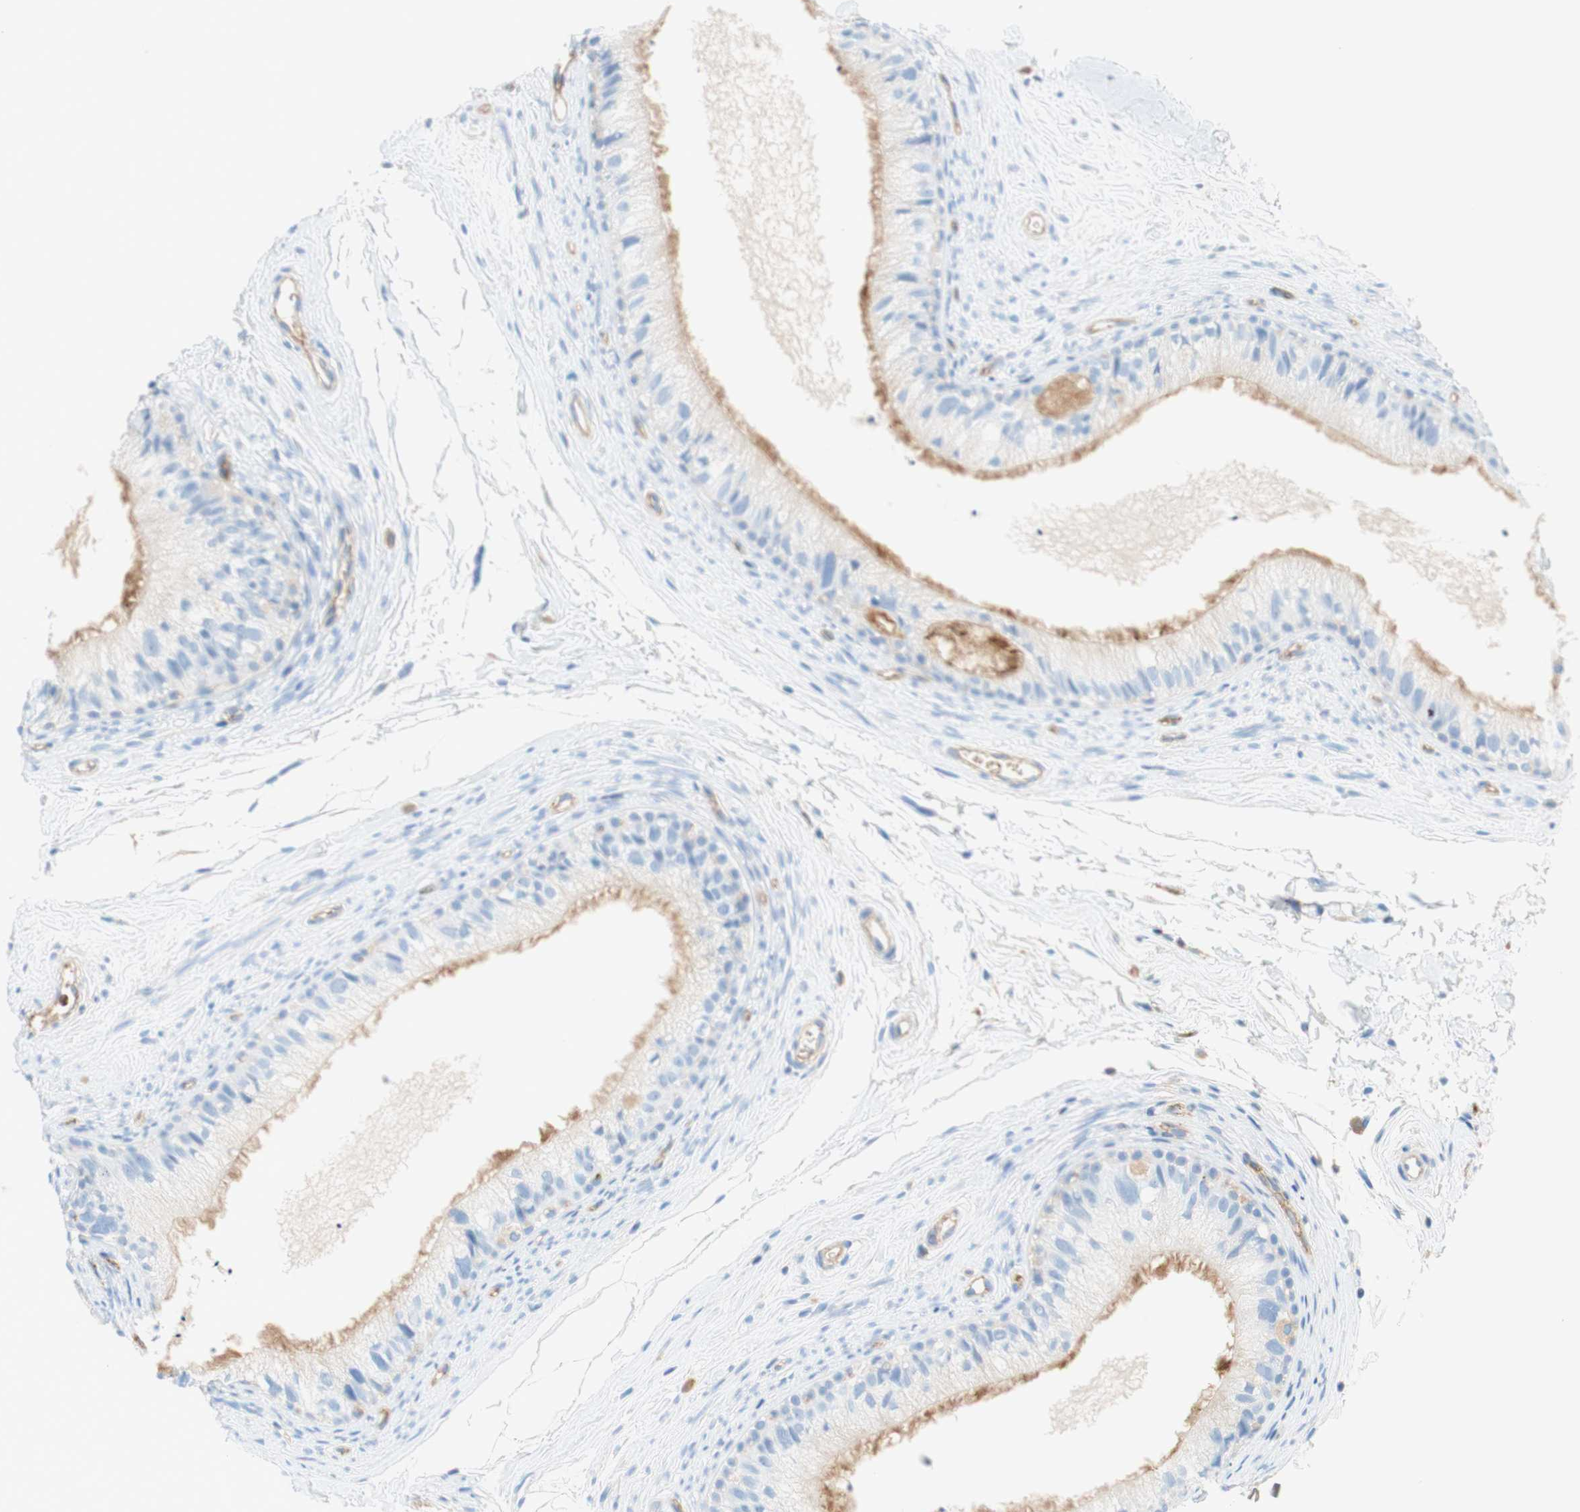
{"staining": {"intensity": "moderate", "quantity": "25%-75%", "location": "cytoplasmic/membranous"}, "tissue": "epididymis", "cell_type": "Glandular cells", "image_type": "normal", "snomed": [{"axis": "morphology", "description": "Normal tissue, NOS"}, {"axis": "topography", "description": "Epididymis"}], "caption": "Normal epididymis demonstrates moderate cytoplasmic/membranous positivity in about 25%-75% of glandular cells, visualized by immunohistochemistry. Nuclei are stained in blue.", "gene": "STOM", "patient": {"sex": "male", "age": 56}}